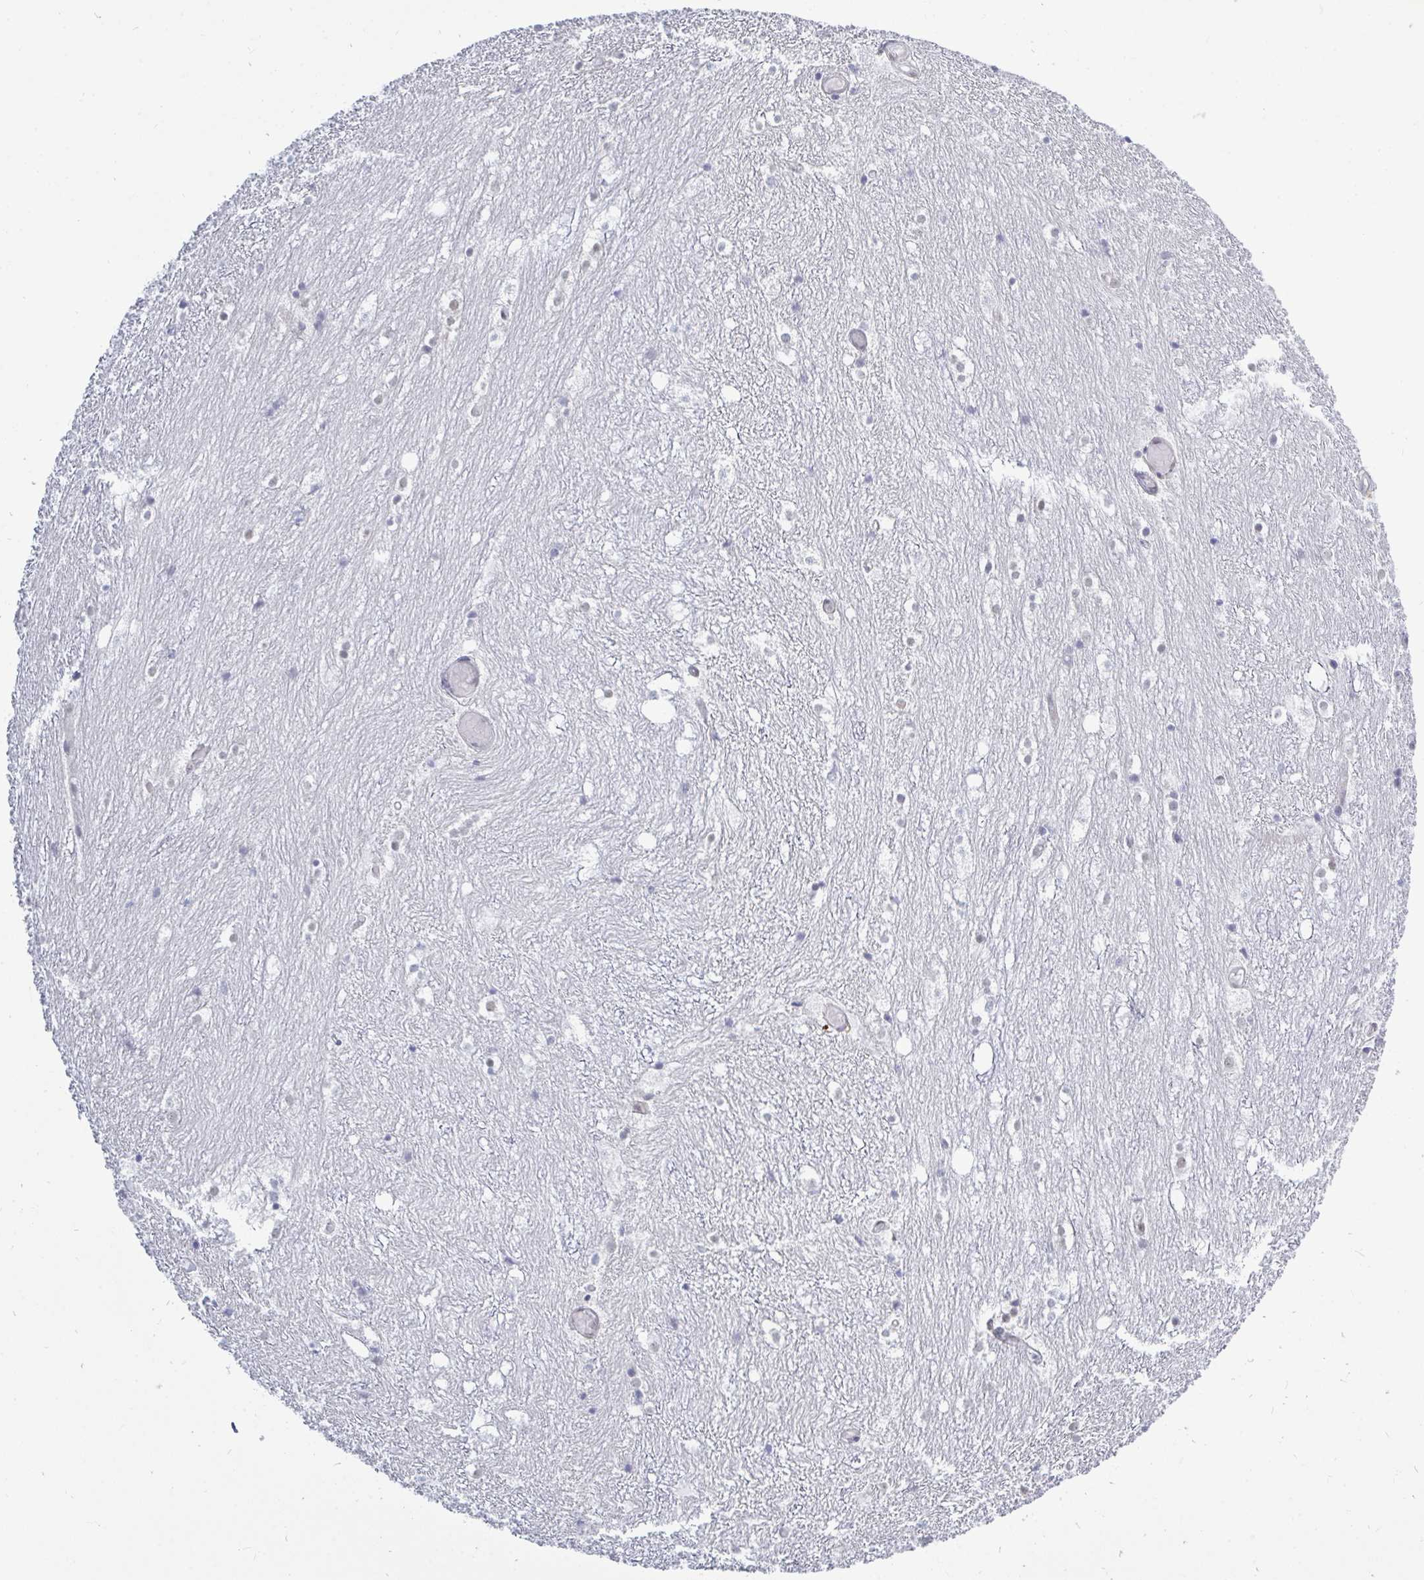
{"staining": {"intensity": "moderate", "quantity": "<25%", "location": "nuclear"}, "tissue": "hippocampus", "cell_type": "Glial cells", "image_type": "normal", "snomed": [{"axis": "morphology", "description": "Normal tissue, NOS"}, {"axis": "topography", "description": "Hippocampus"}], "caption": "A high-resolution micrograph shows immunohistochemistry staining of unremarkable hippocampus, which displays moderate nuclear staining in about <25% of glial cells.", "gene": "TRIP12", "patient": {"sex": "female", "age": 52}}